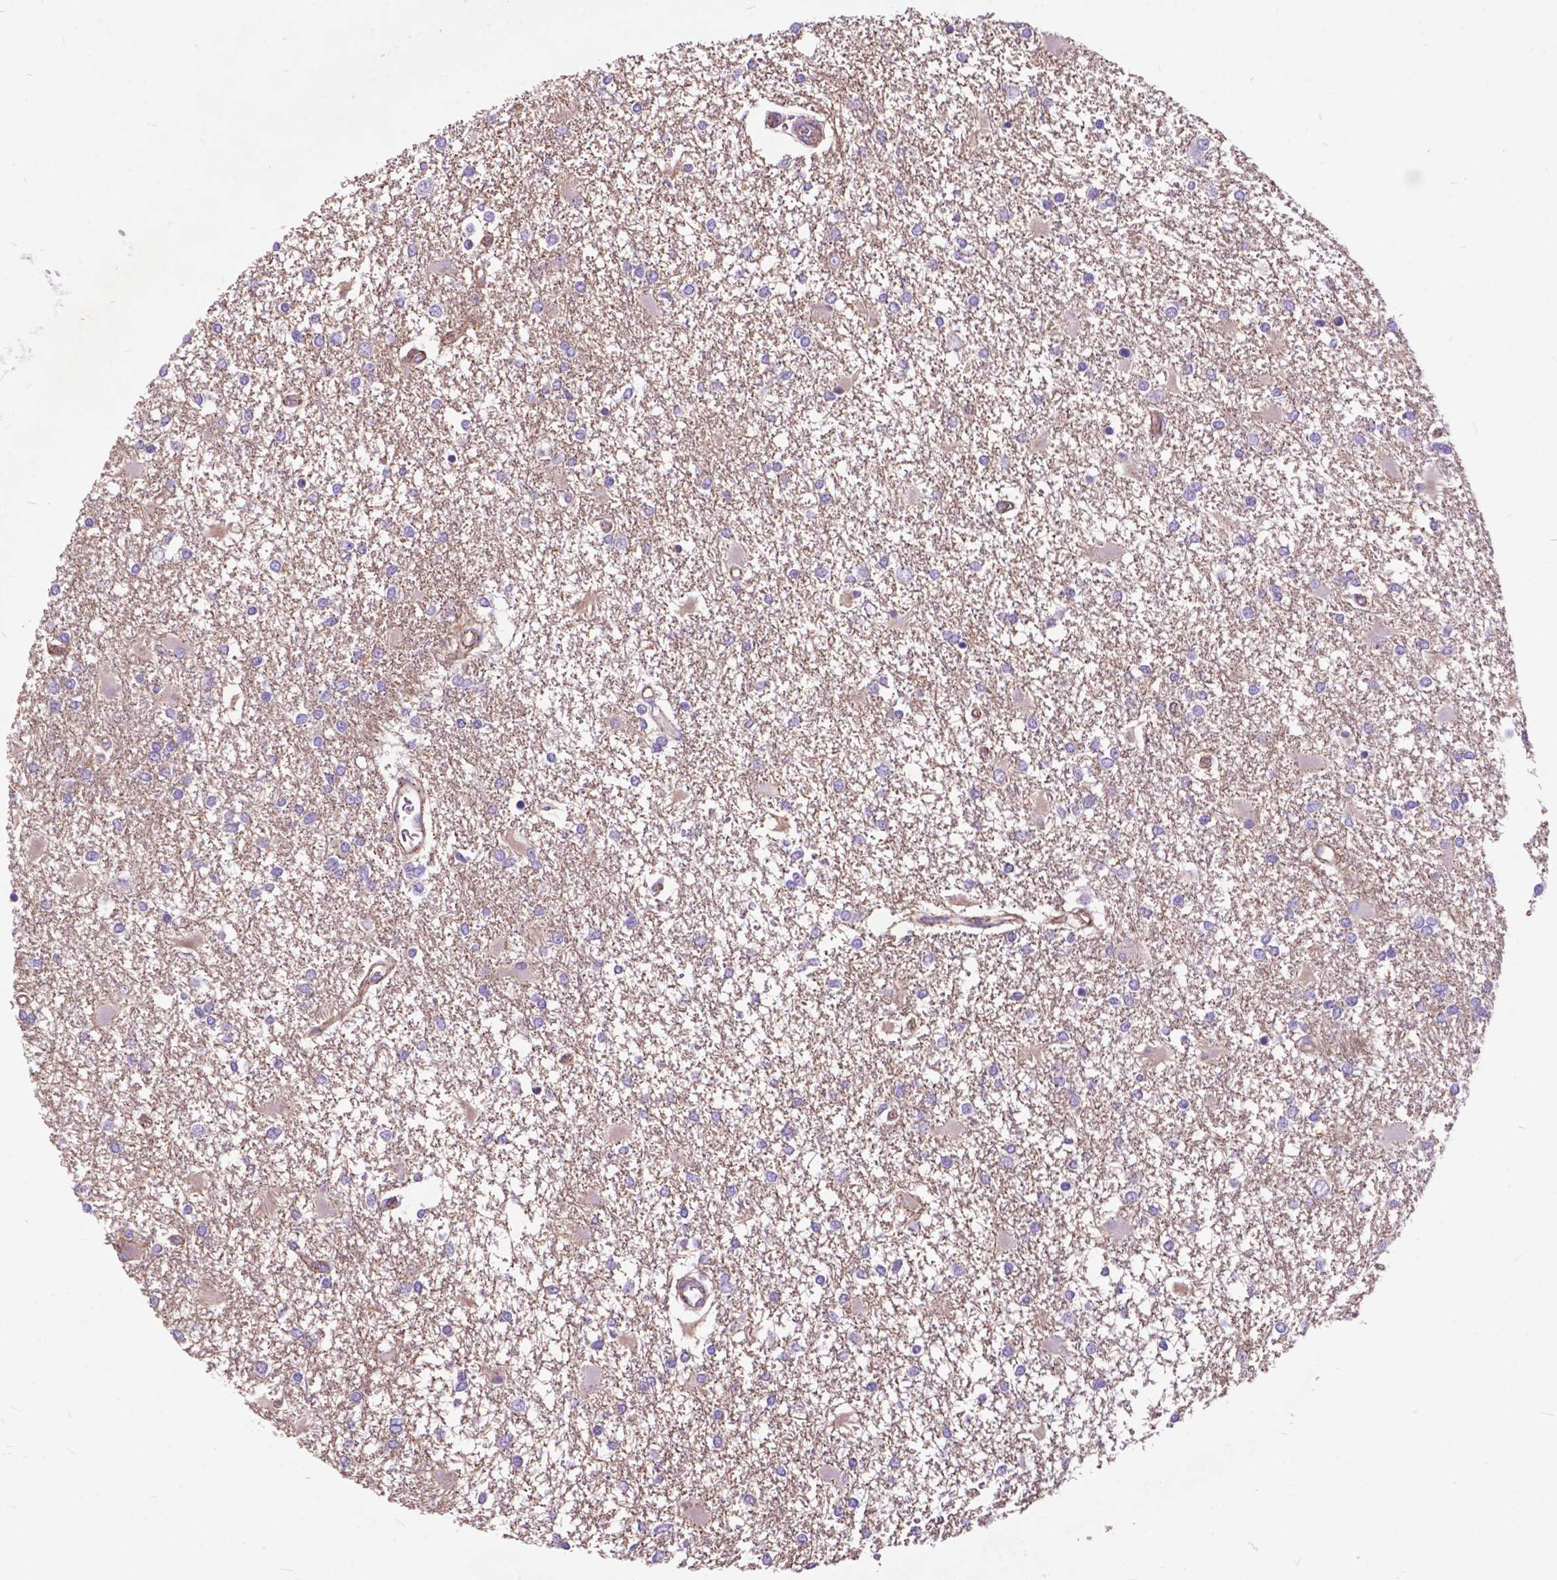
{"staining": {"intensity": "negative", "quantity": "none", "location": "none"}, "tissue": "glioma", "cell_type": "Tumor cells", "image_type": "cancer", "snomed": [{"axis": "morphology", "description": "Glioma, malignant, High grade"}, {"axis": "topography", "description": "Cerebral cortex"}], "caption": "Immunohistochemical staining of malignant glioma (high-grade) reveals no significant expression in tumor cells.", "gene": "FLT4", "patient": {"sex": "male", "age": 79}}